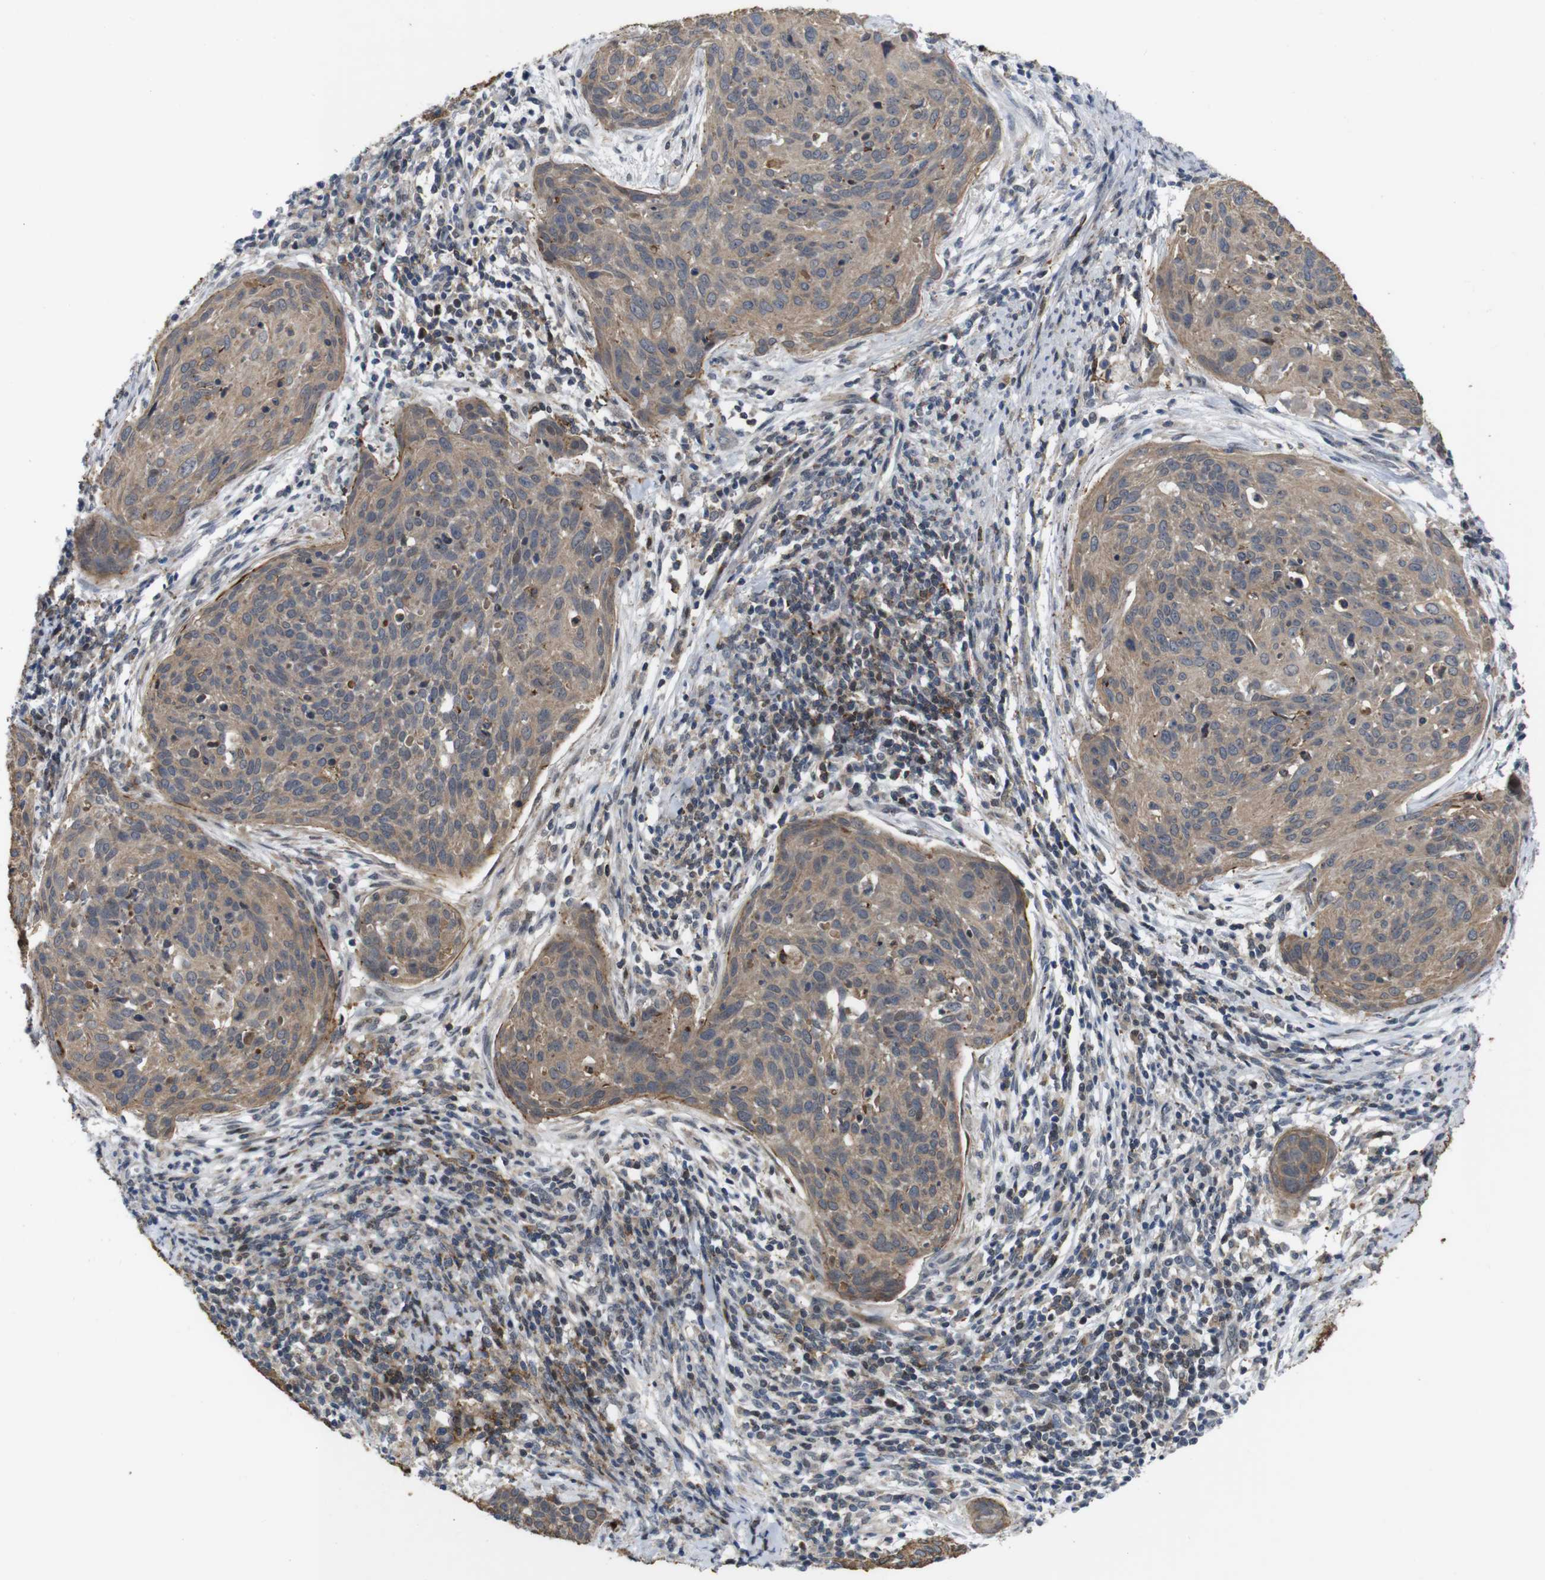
{"staining": {"intensity": "moderate", "quantity": ">75%", "location": "cytoplasmic/membranous"}, "tissue": "cervical cancer", "cell_type": "Tumor cells", "image_type": "cancer", "snomed": [{"axis": "morphology", "description": "Squamous cell carcinoma, NOS"}, {"axis": "topography", "description": "Cervix"}], "caption": "Squamous cell carcinoma (cervical) tissue displays moderate cytoplasmic/membranous expression in approximately >75% of tumor cells", "gene": "ATP7B", "patient": {"sex": "female", "age": 38}}